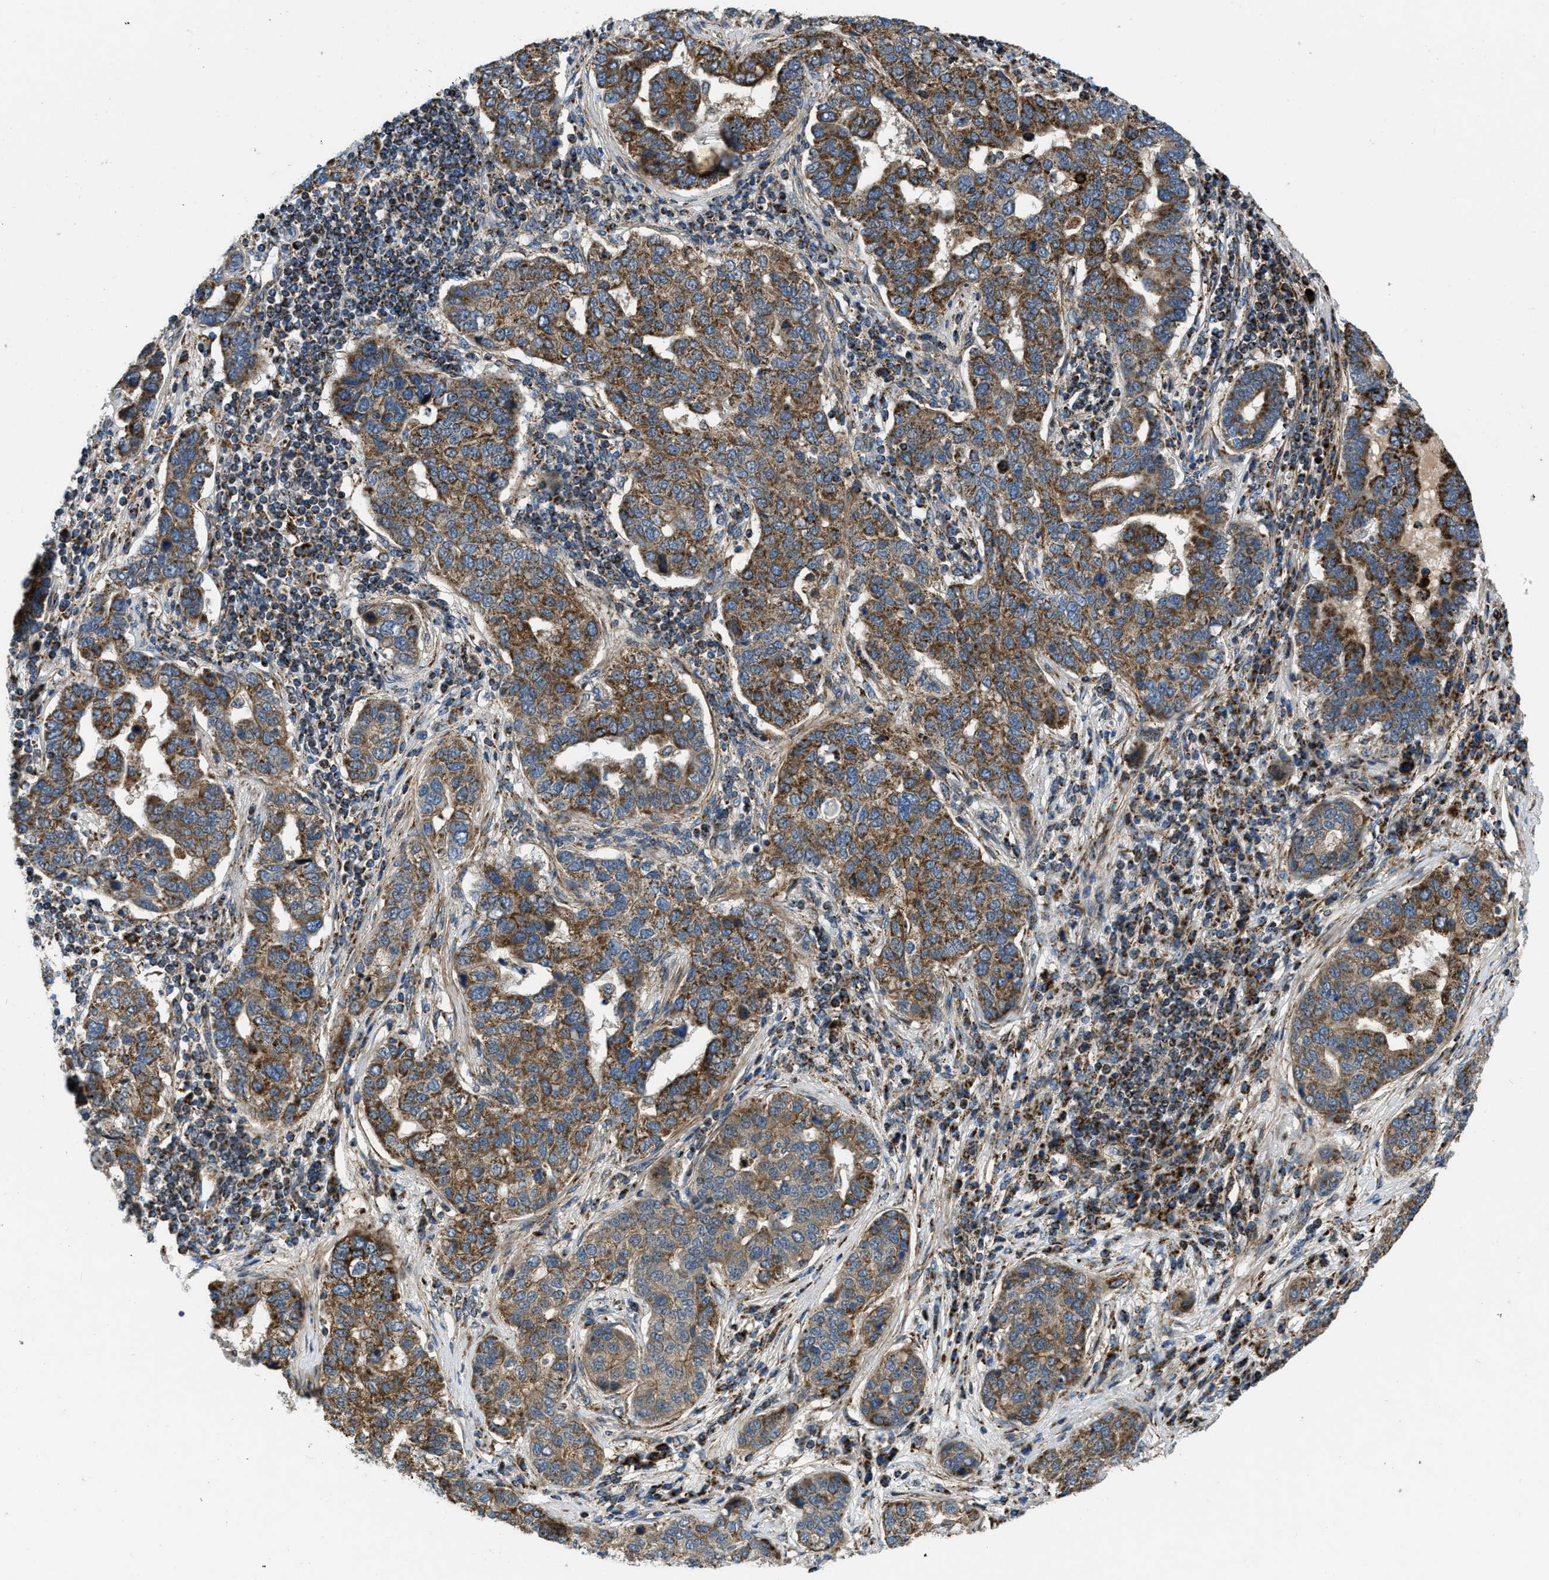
{"staining": {"intensity": "strong", "quantity": ">75%", "location": "cytoplasmic/membranous"}, "tissue": "pancreatic cancer", "cell_type": "Tumor cells", "image_type": "cancer", "snomed": [{"axis": "morphology", "description": "Adenocarcinoma, NOS"}, {"axis": "topography", "description": "Pancreas"}], "caption": "Adenocarcinoma (pancreatic) tissue shows strong cytoplasmic/membranous positivity in approximately >75% of tumor cells", "gene": "GSDME", "patient": {"sex": "female", "age": 61}}